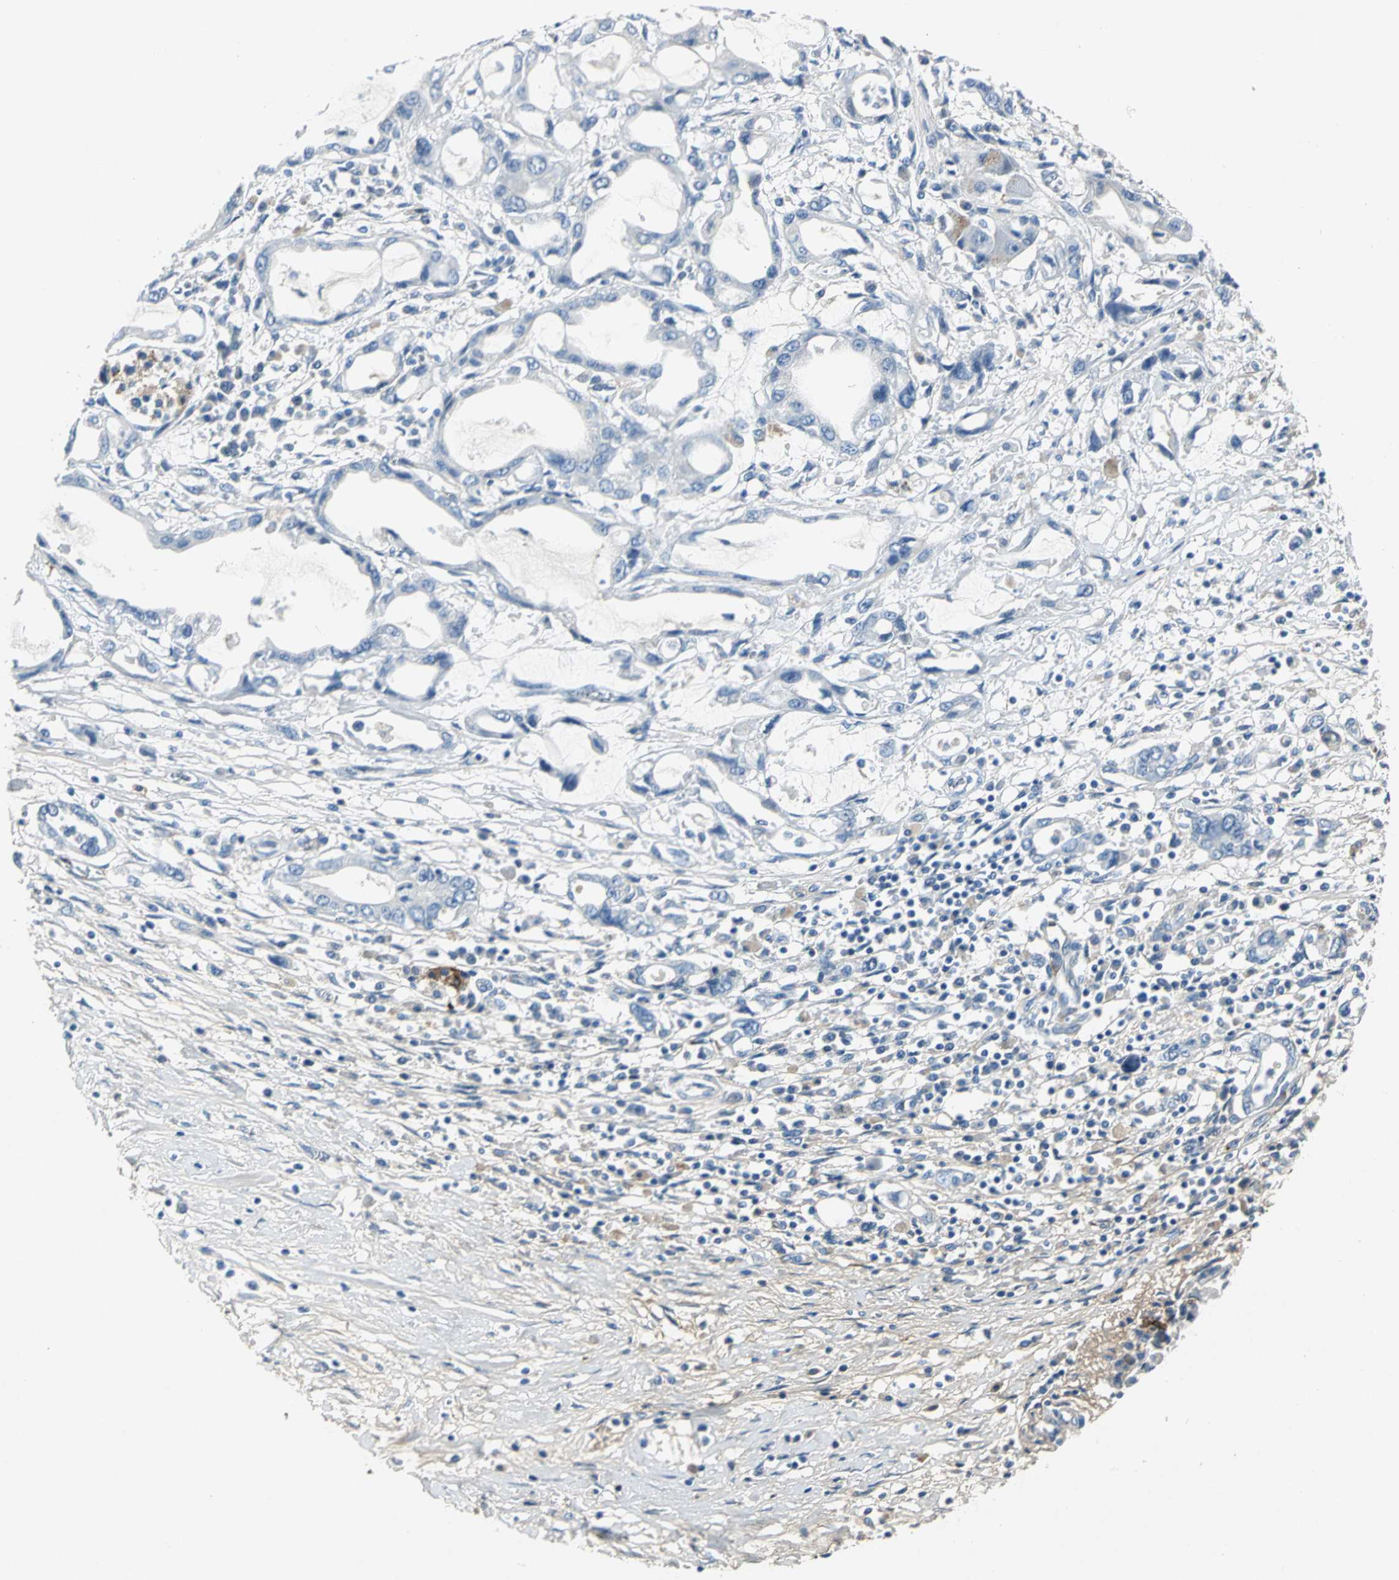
{"staining": {"intensity": "negative", "quantity": "none", "location": "none"}, "tissue": "pancreatic cancer", "cell_type": "Tumor cells", "image_type": "cancer", "snomed": [{"axis": "morphology", "description": "Adenocarcinoma, NOS"}, {"axis": "topography", "description": "Pancreas"}], "caption": "Pancreatic cancer stained for a protein using immunohistochemistry (IHC) exhibits no staining tumor cells.", "gene": "EFNB3", "patient": {"sex": "female", "age": 57}}